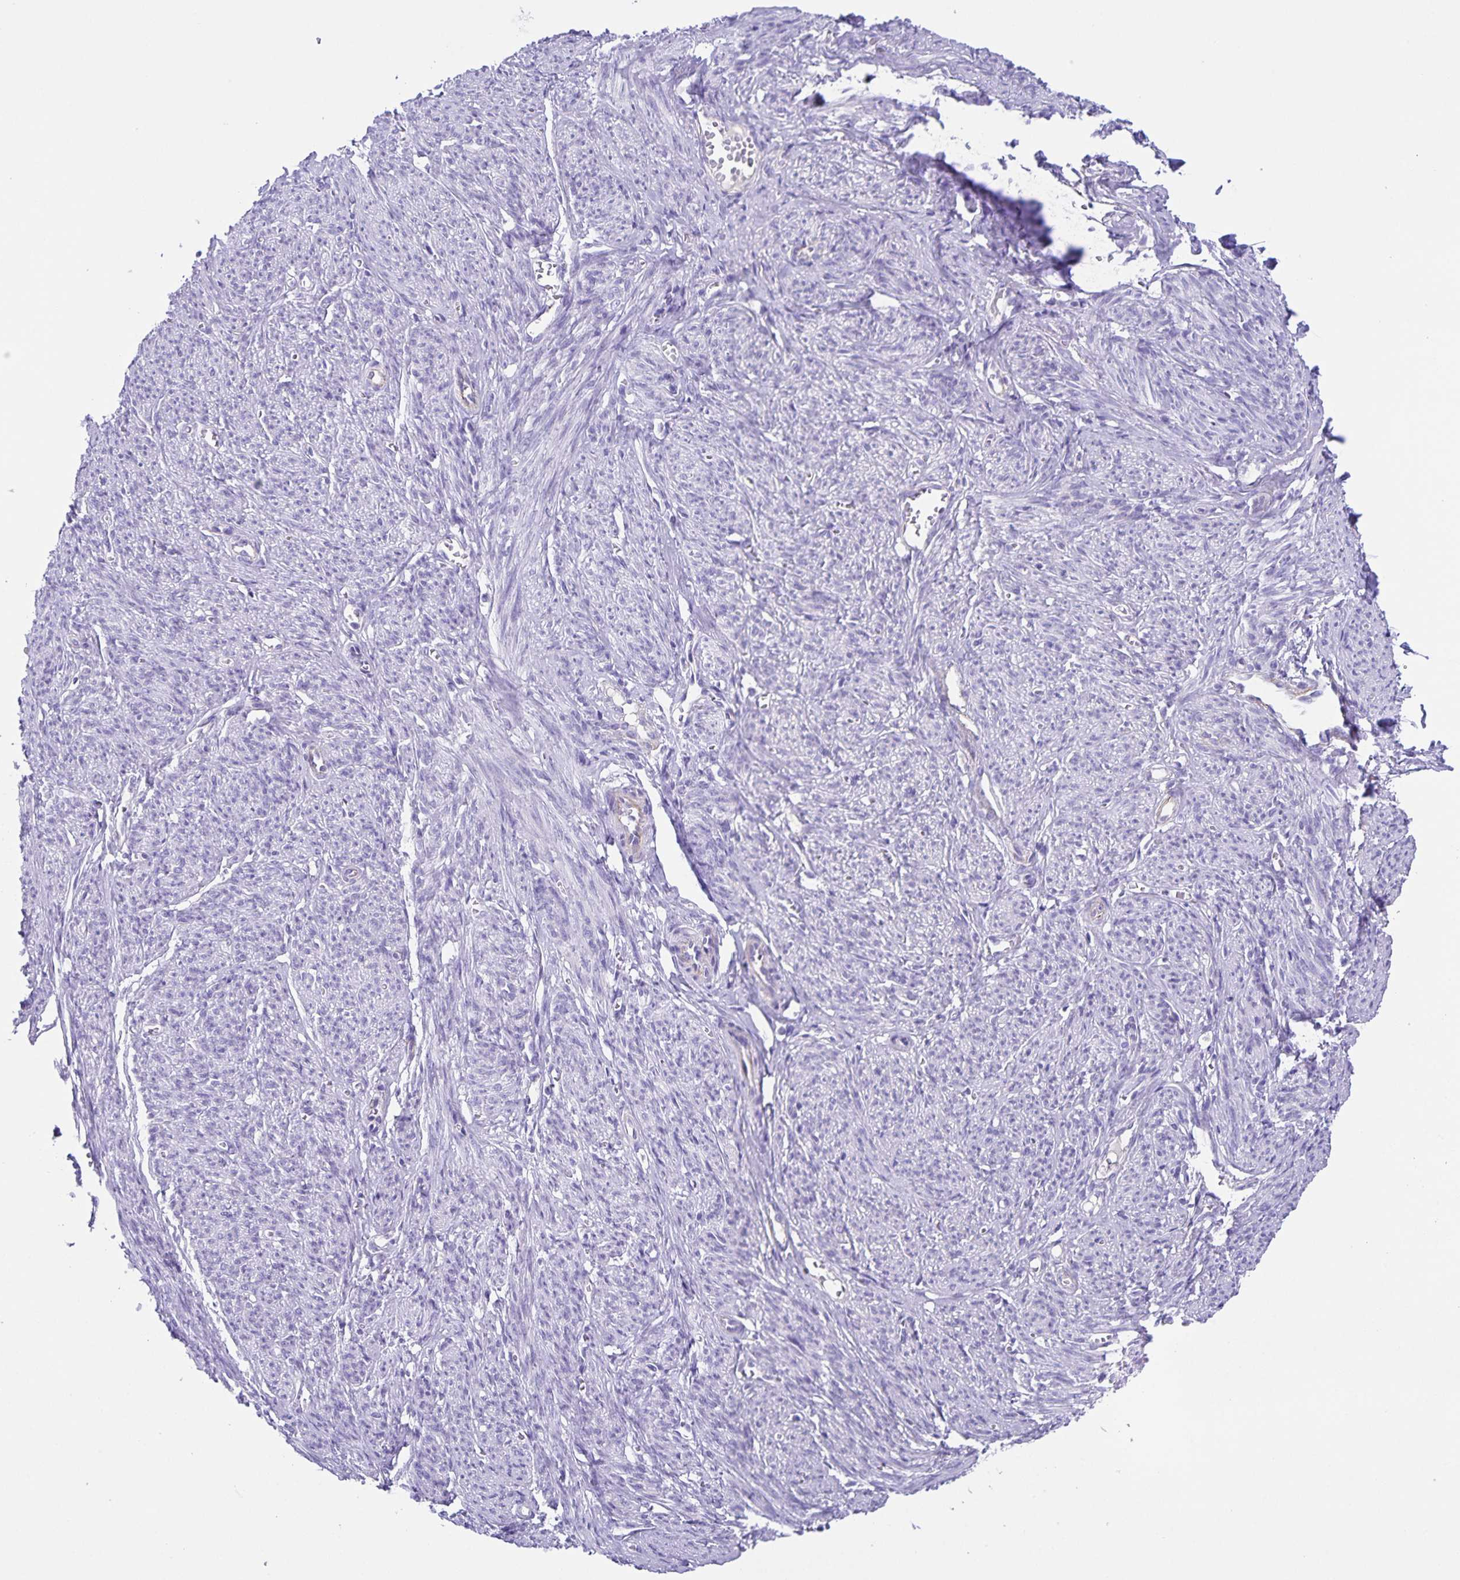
{"staining": {"intensity": "negative", "quantity": "none", "location": "none"}, "tissue": "smooth muscle", "cell_type": "Smooth muscle cells", "image_type": "normal", "snomed": [{"axis": "morphology", "description": "Normal tissue, NOS"}, {"axis": "topography", "description": "Smooth muscle"}], "caption": "This is an immunohistochemistry (IHC) histopathology image of benign human smooth muscle. There is no expression in smooth muscle cells.", "gene": "UBQLN3", "patient": {"sex": "female", "age": 65}}